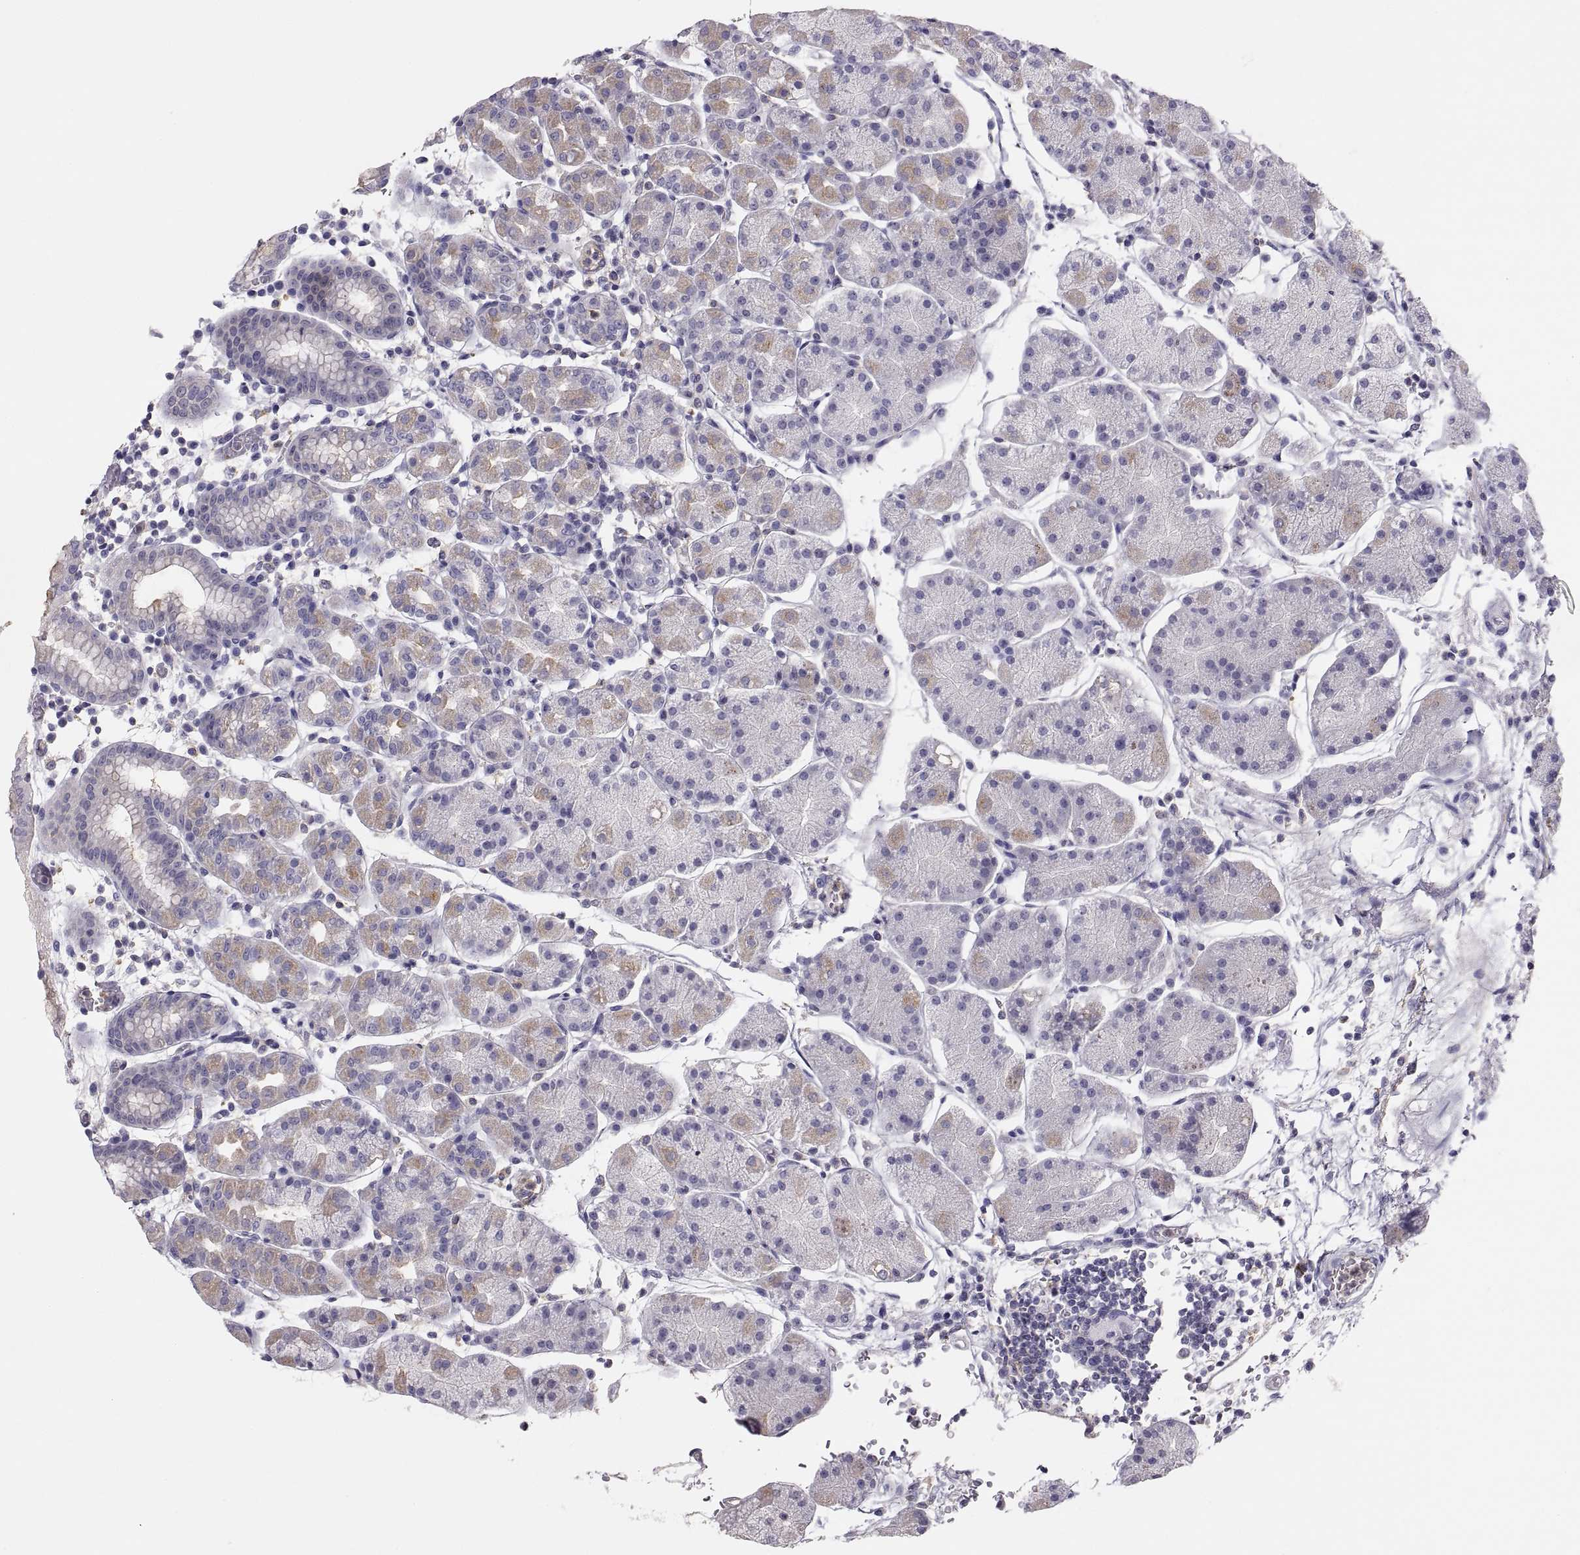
{"staining": {"intensity": "weak", "quantity": "<25%", "location": "cytoplasmic/membranous"}, "tissue": "stomach", "cell_type": "Glandular cells", "image_type": "normal", "snomed": [{"axis": "morphology", "description": "Normal tissue, NOS"}, {"axis": "topography", "description": "Stomach"}], "caption": "Normal stomach was stained to show a protein in brown. There is no significant staining in glandular cells.", "gene": "RALB", "patient": {"sex": "male", "age": 54}}